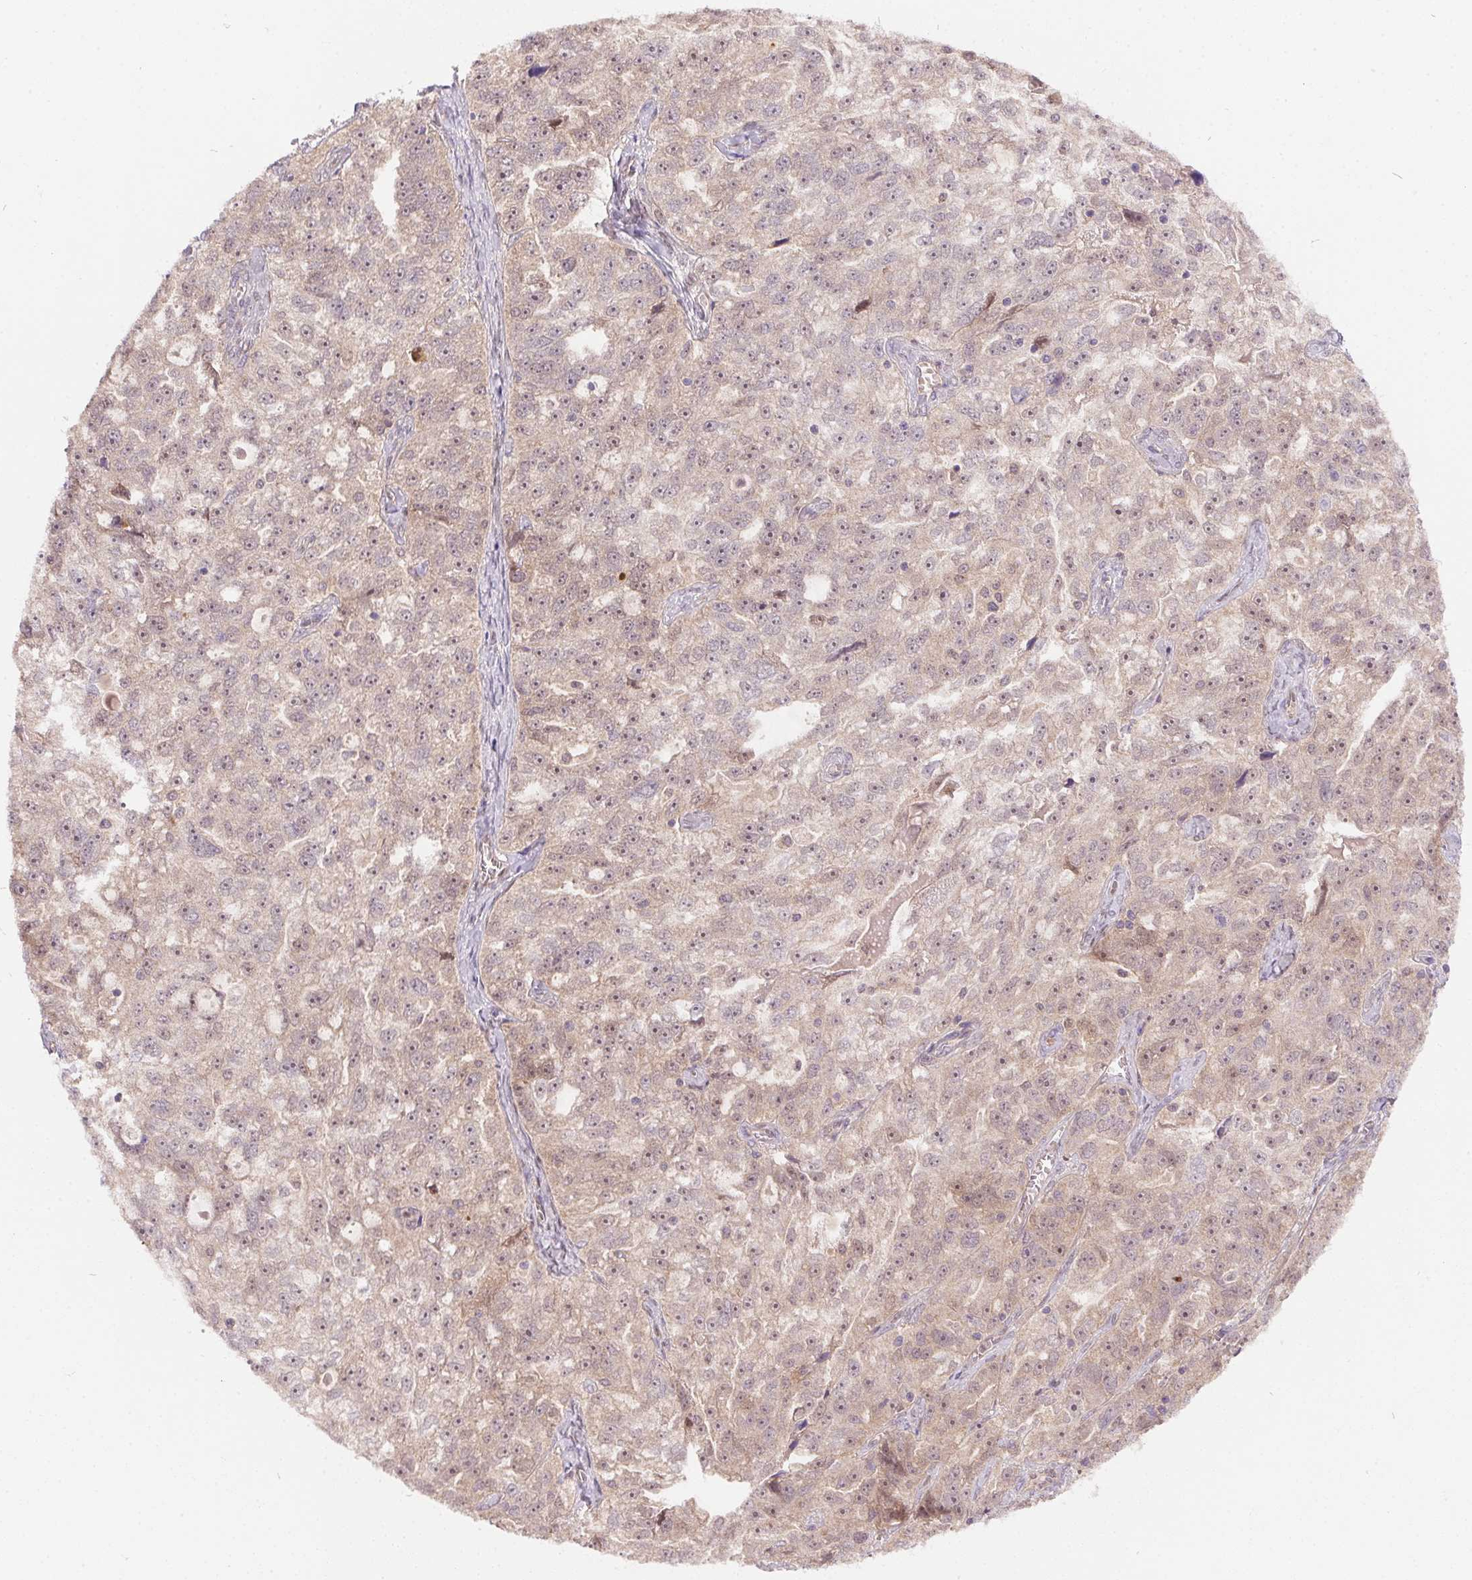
{"staining": {"intensity": "weak", "quantity": ">75%", "location": "cytoplasmic/membranous,nuclear"}, "tissue": "ovarian cancer", "cell_type": "Tumor cells", "image_type": "cancer", "snomed": [{"axis": "morphology", "description": "Cystadenocarcinoma, serous, NOS"}, {"axis": "topography", "description": "Ovary"}], "caption": "High-power microscopy captured an immunohistochemistry (IHC) histopathology image of serous cystadenocarcinoma (ovarian), revealing weak cytoplasmic/membranous and nuclear staining in about >75% of tumor cells.", "gene": "NUDT16", "patient": {"sex": "female", "age": 51}}